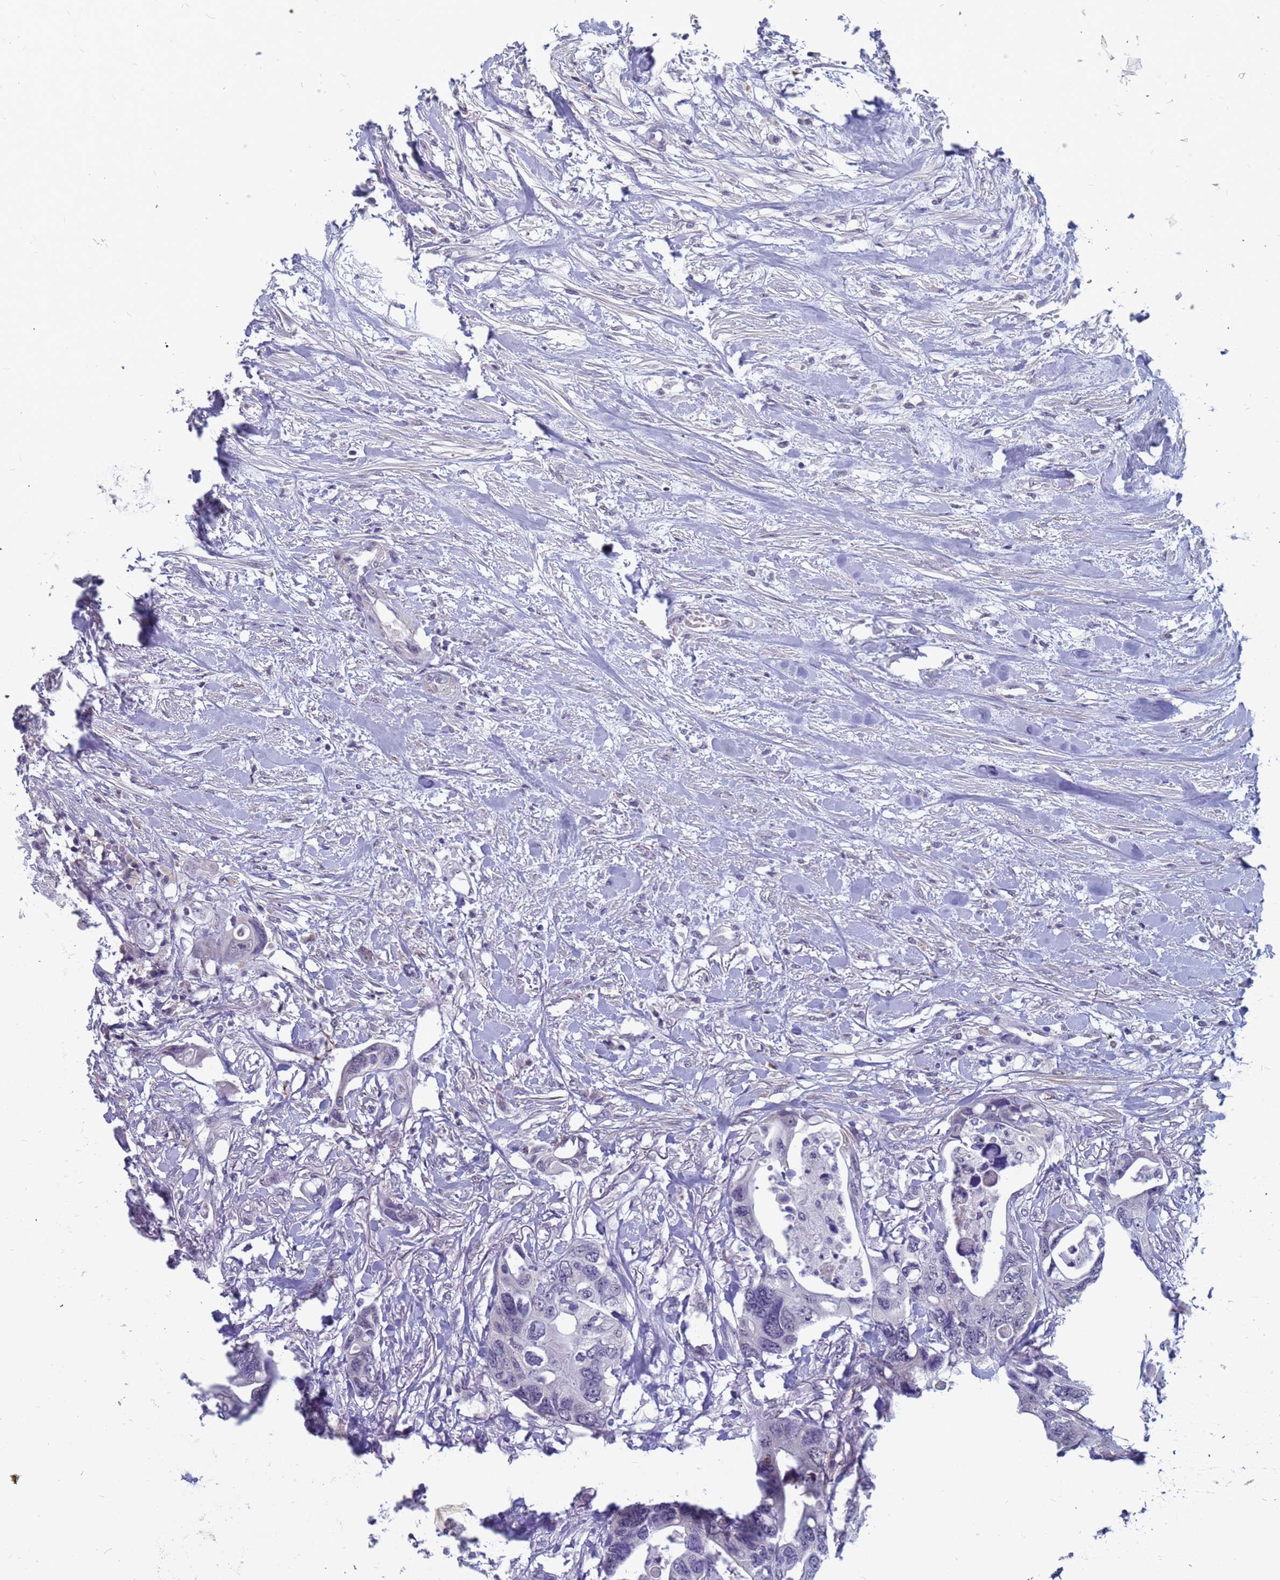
{"staining": {"intensity": "negative", "quantity": "none", "location": "none"}, "tissue": "colorectal cancer", "cell_type": "Tumor cells", "image_type": "cancer", "snomed": [{"axis": "morphology", "description": "Adenocarcinoma, NOS"}, {"axis": "topography", "description": "Rectum"}], "caption": "This is a image of IHC staining of adenocarcinoma (colorectal), which shows no staining in tumor cells.", "gene": "CXorf65", "patient": {"sex": "male", "age": 57}}